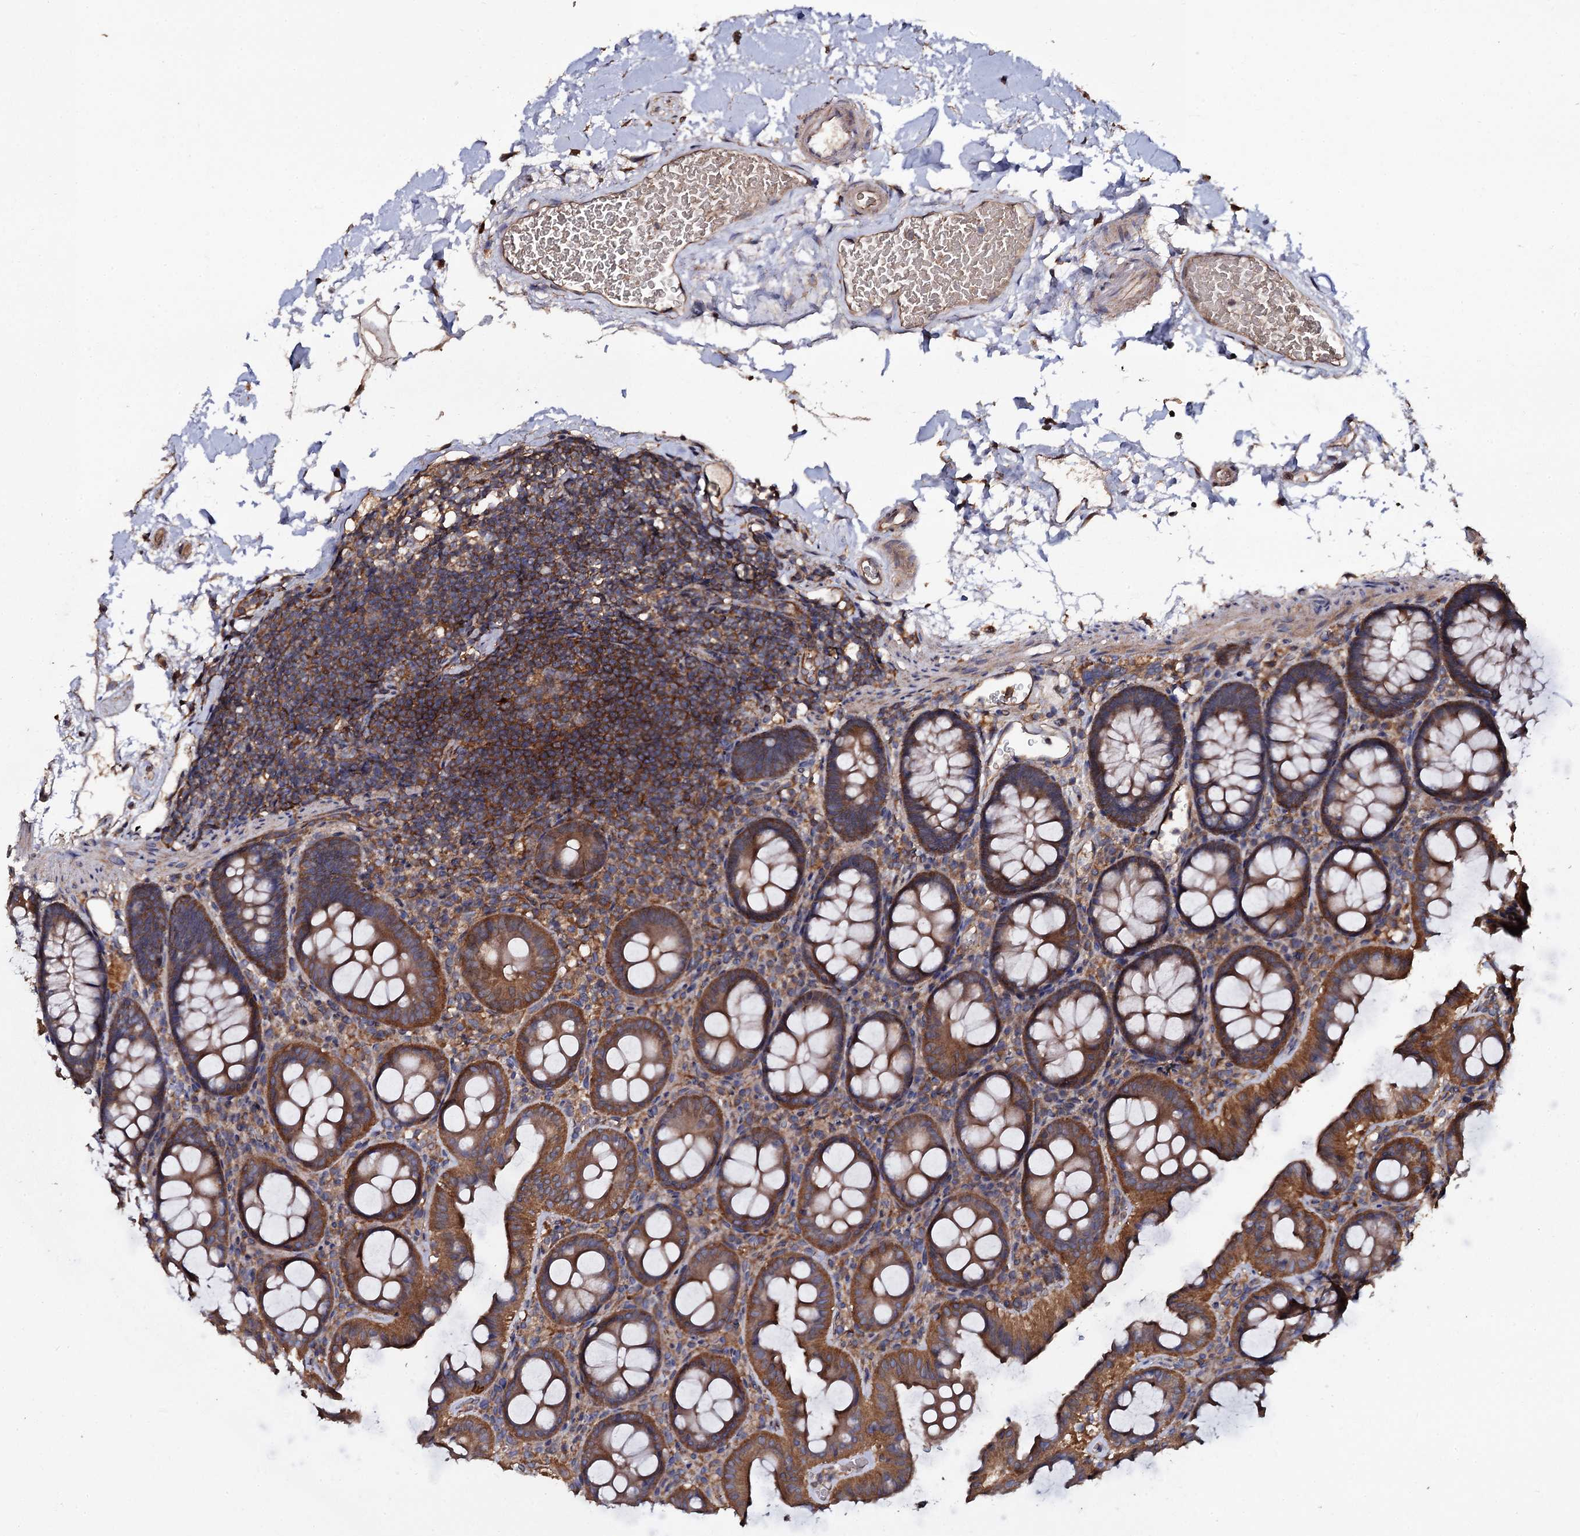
{"staining": {"intensity": "moderate", "quantity": ">75%", "location": "cytoplasmic/membranous"}, "tissue": "colon", "cell_type": "Endothelial cells", "image_type": "normal", "snomed": [{"axis": "morphology", "description": "Normal tissue, NOS"}, {"axis": "topography", "description": "Colon"}], "caption": "Moderate cytoplasmic/membranous protein positivity is present in approximately >75% of endothelial cells in colon. The protein of interest is shown in brown color, while the nuclei are stained blue.", "gene": "TTC23", "patient": {"sex": "male", "age": 75}}